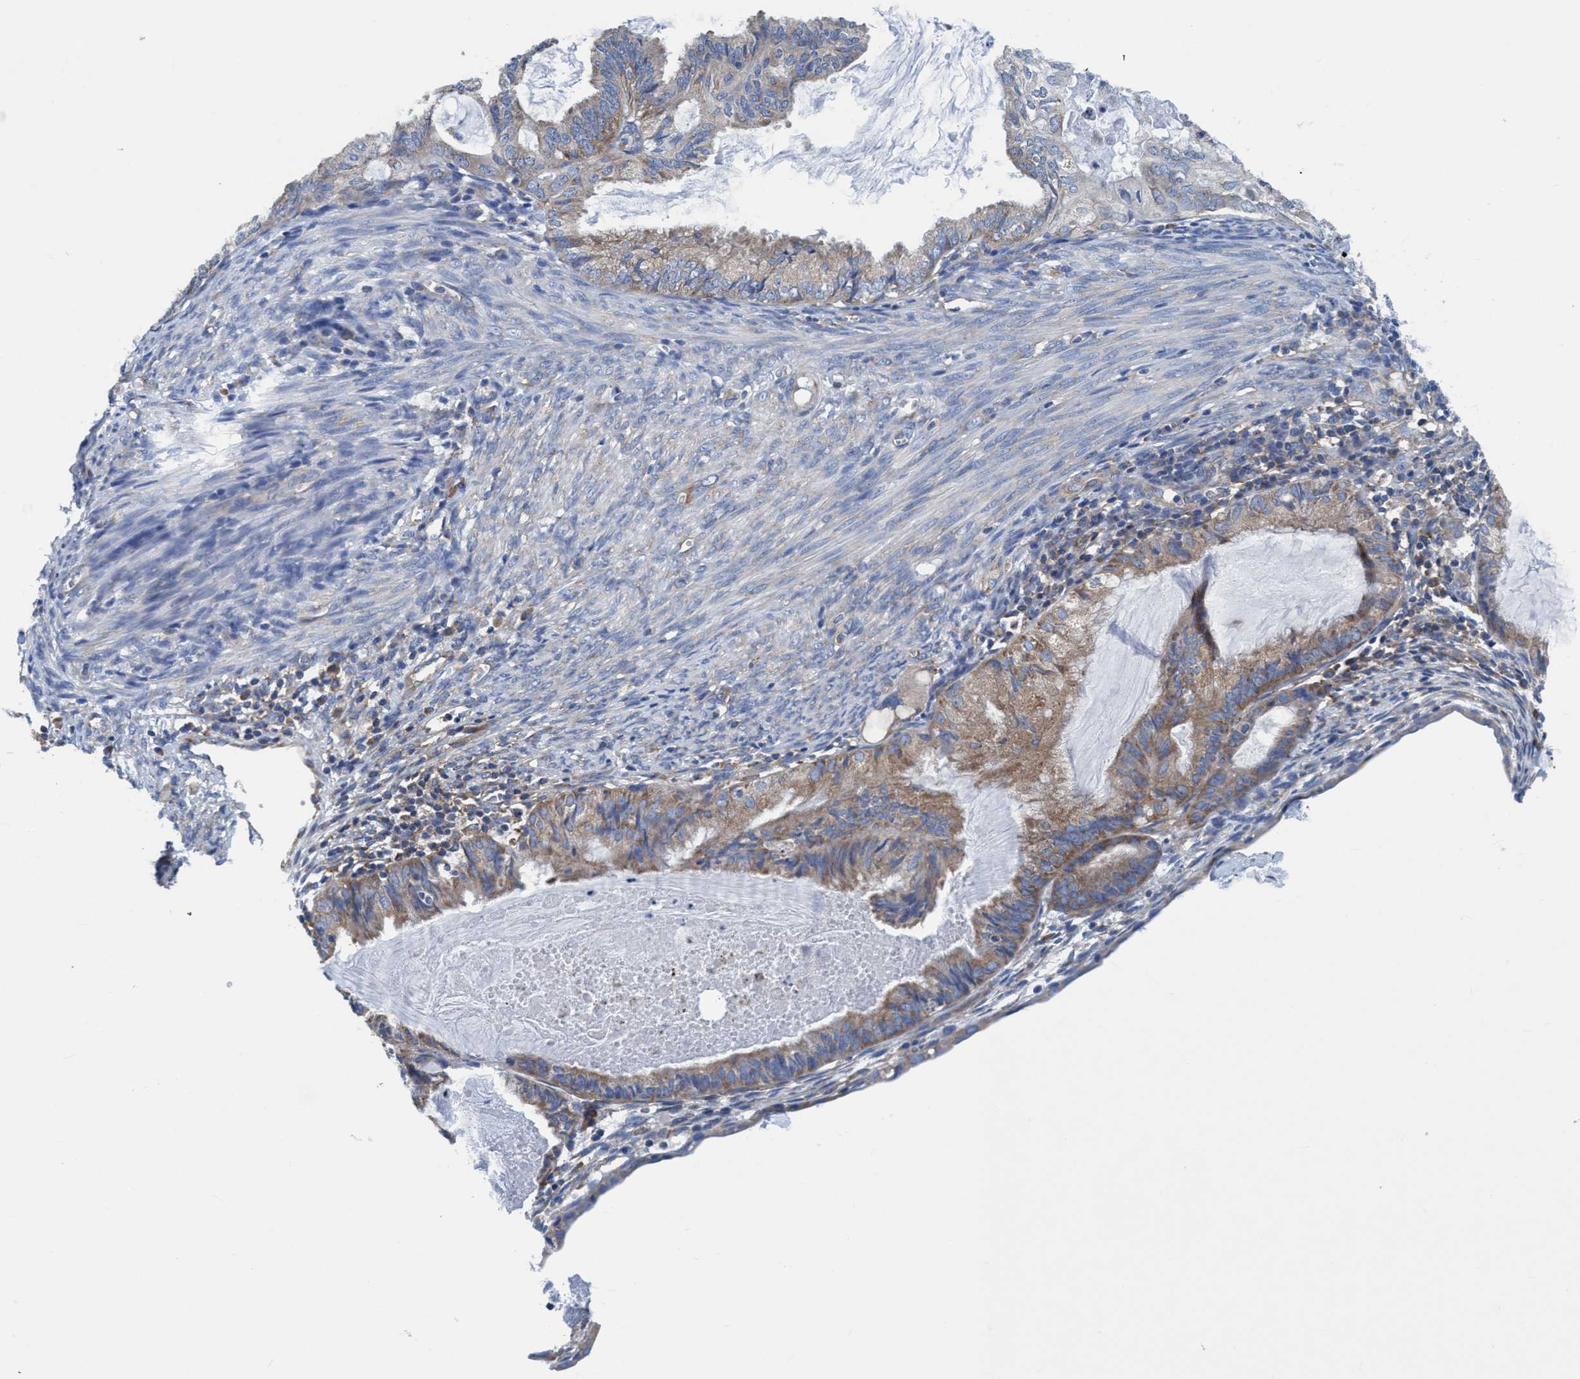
{"staining": {"intensity": "weak", "quantity": "25%-75%", "location": "cytoplasmic/membranous"}, "tissue": "cervical cancer", "cell_type": "Tumor cells", "image_type": "cancer", "snomed": [{"axis": "morphology", "description": "Normal tissue, NOS"}, {"axis": "morphology", "description": "Adenocarcinoma, NOS"}, {"axis": "topography", "description": "Cervix"}, {"axis": "topography", "description": "Endometrium"}], "caption": "Brown immunohistochemical staining in cervical adenocarcinoma exhibits weak cytoplasmic/membranous positivity in about 25%-75% of tumor cells. (DAB = brown stain, brightfield microscopy at high magnification).", "gene": "NMT1", "patient": {"sex": "female", "age": 86}}